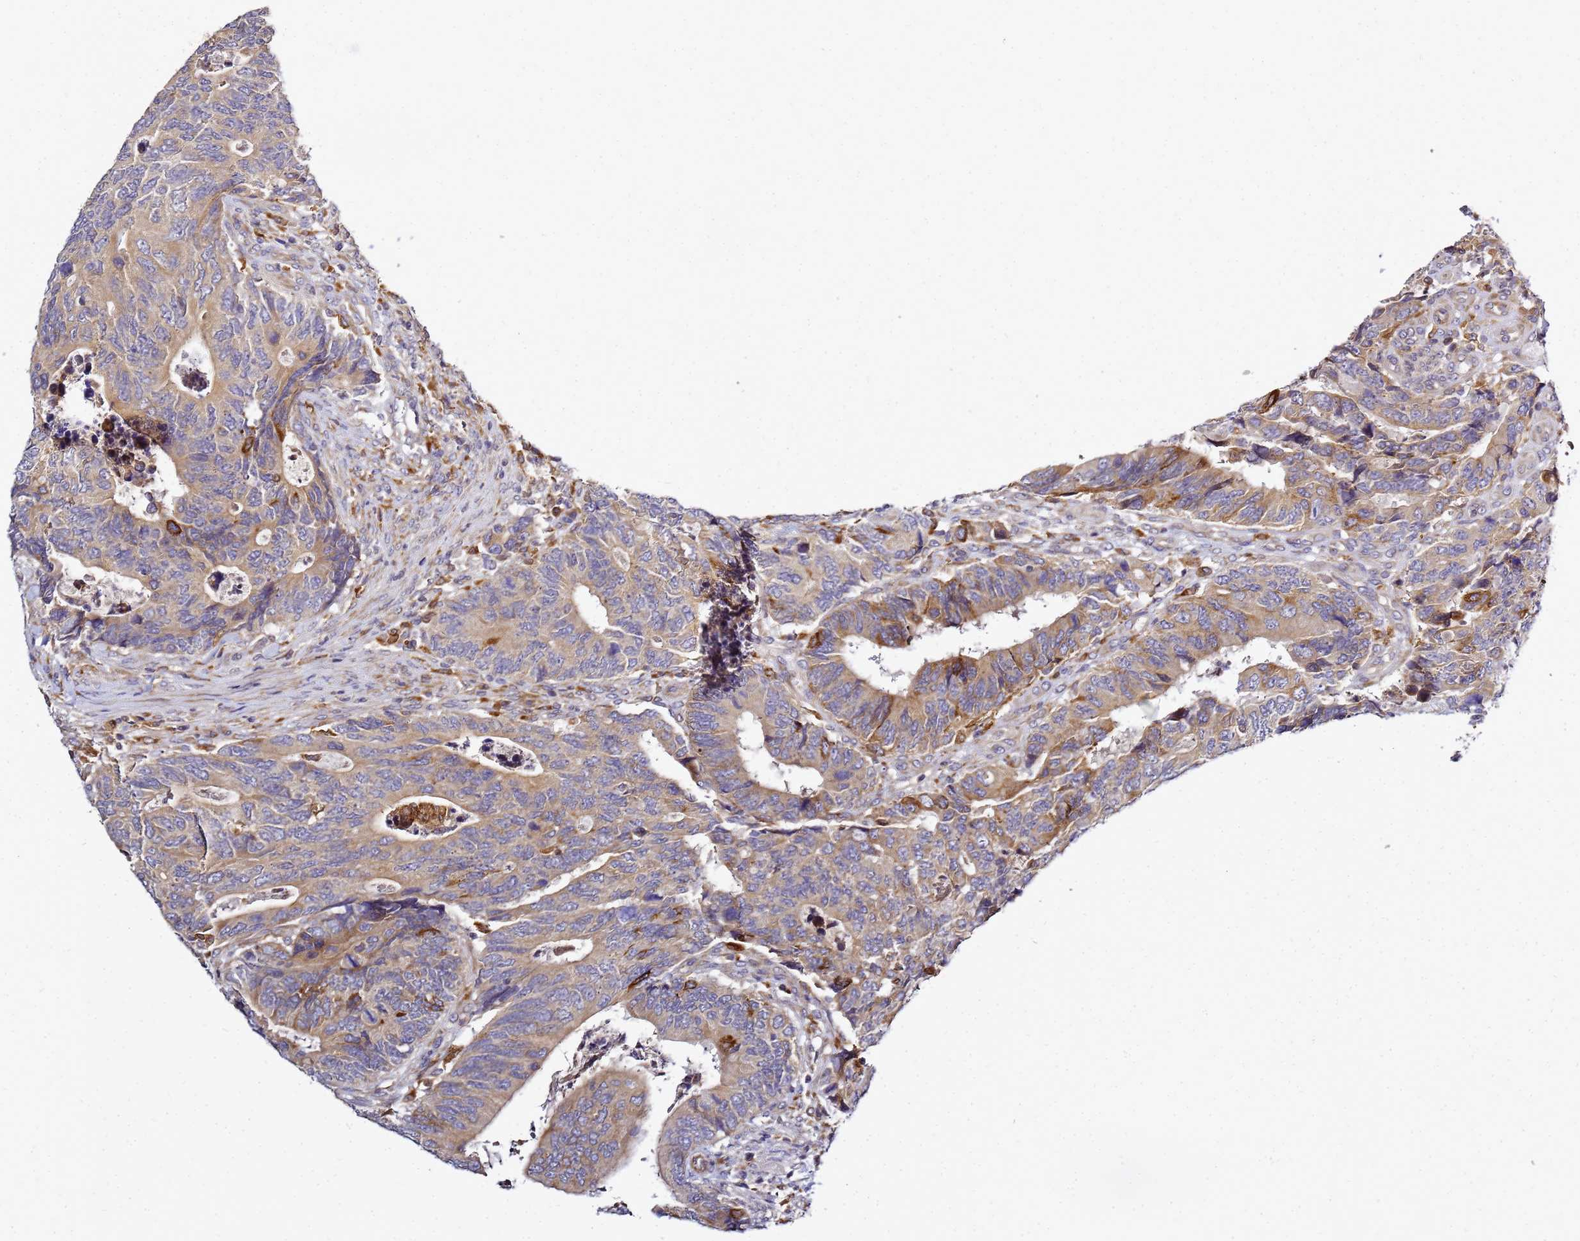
{"staining": {"intensity": "moderate", "quantity": ">75%", "location": "cytoplasmic/membranous"}, "tissue": "colorectal cancer", "cell_type": "Tumor cells", "image_type": "cancer", "snomed": [{"axis": "morphology", "description": "Adenocarcinoma, NOS"}, {"axis": "topography", "description": "Colon"}], "caption": "The photomicrograph reveals a brown stain indicating the presence of a protein in the cytoplasmic/membranous of tumor cells in colorectal cancer (adenocarcinoma).", "gene": "ADPGK", "patient": {"sex": "male", "age": 87}}